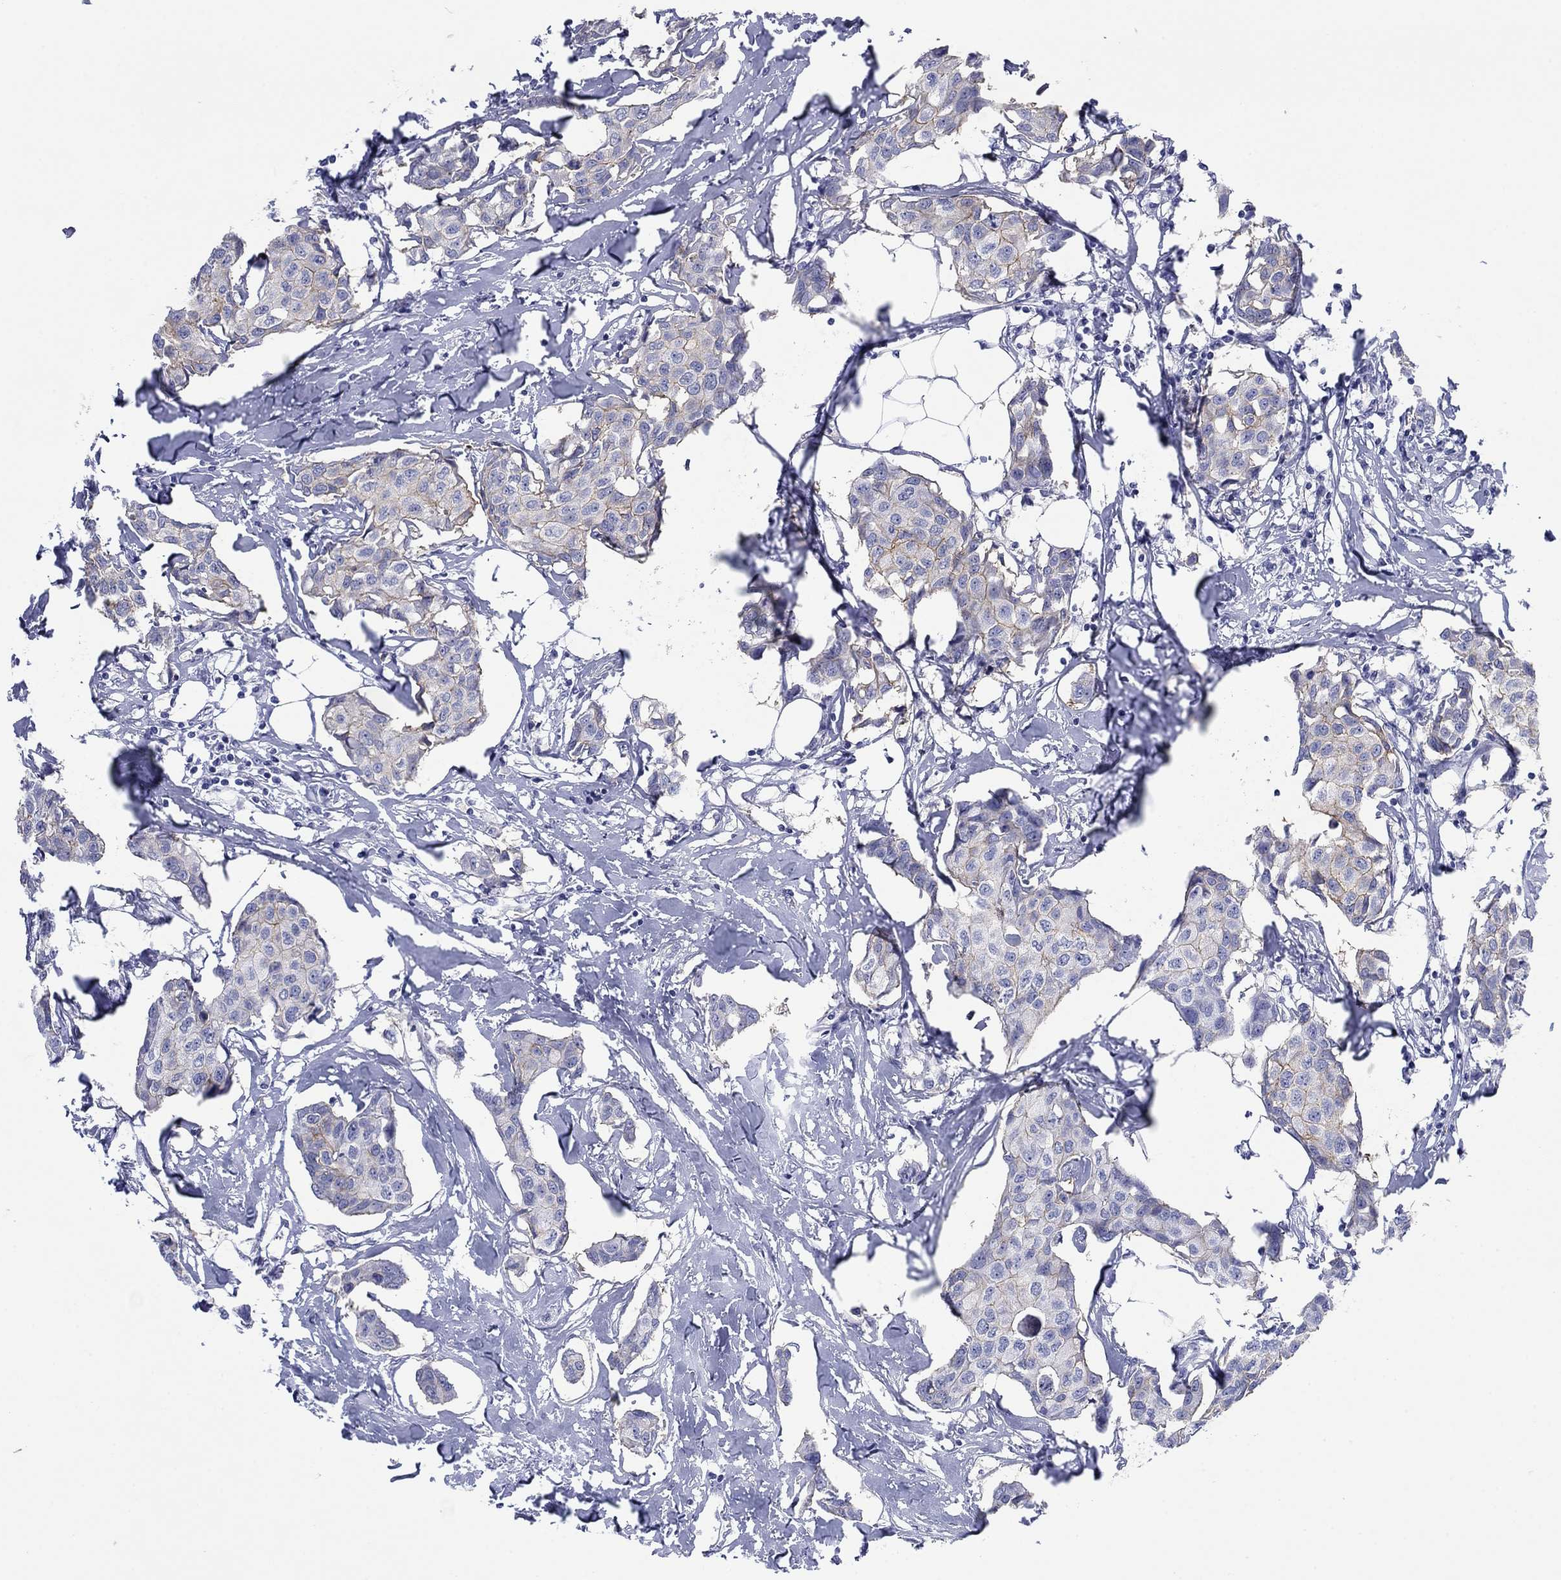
{"staining": {"intensity": "moderate", "quantity": "<25%", "location": "cytoplasmic/membranous"}, "tissue": "breast cancer", "cell_type": "Tumor cells", "image_type": "cancer", "snomed": [{"axis": "morphology", "description": "Duct carcinoma"}, {"axis": "topography", "description": "Breast"}], "caption": "Immunohistochemical staining of breast infiltrating ductal carcinoma reveals low levels of moderate cytoplasmic/membranous positivity in about <25% of tumor cells.", "gene": "ATP1B1", "patient": {"sex": "female", "age": 80}}